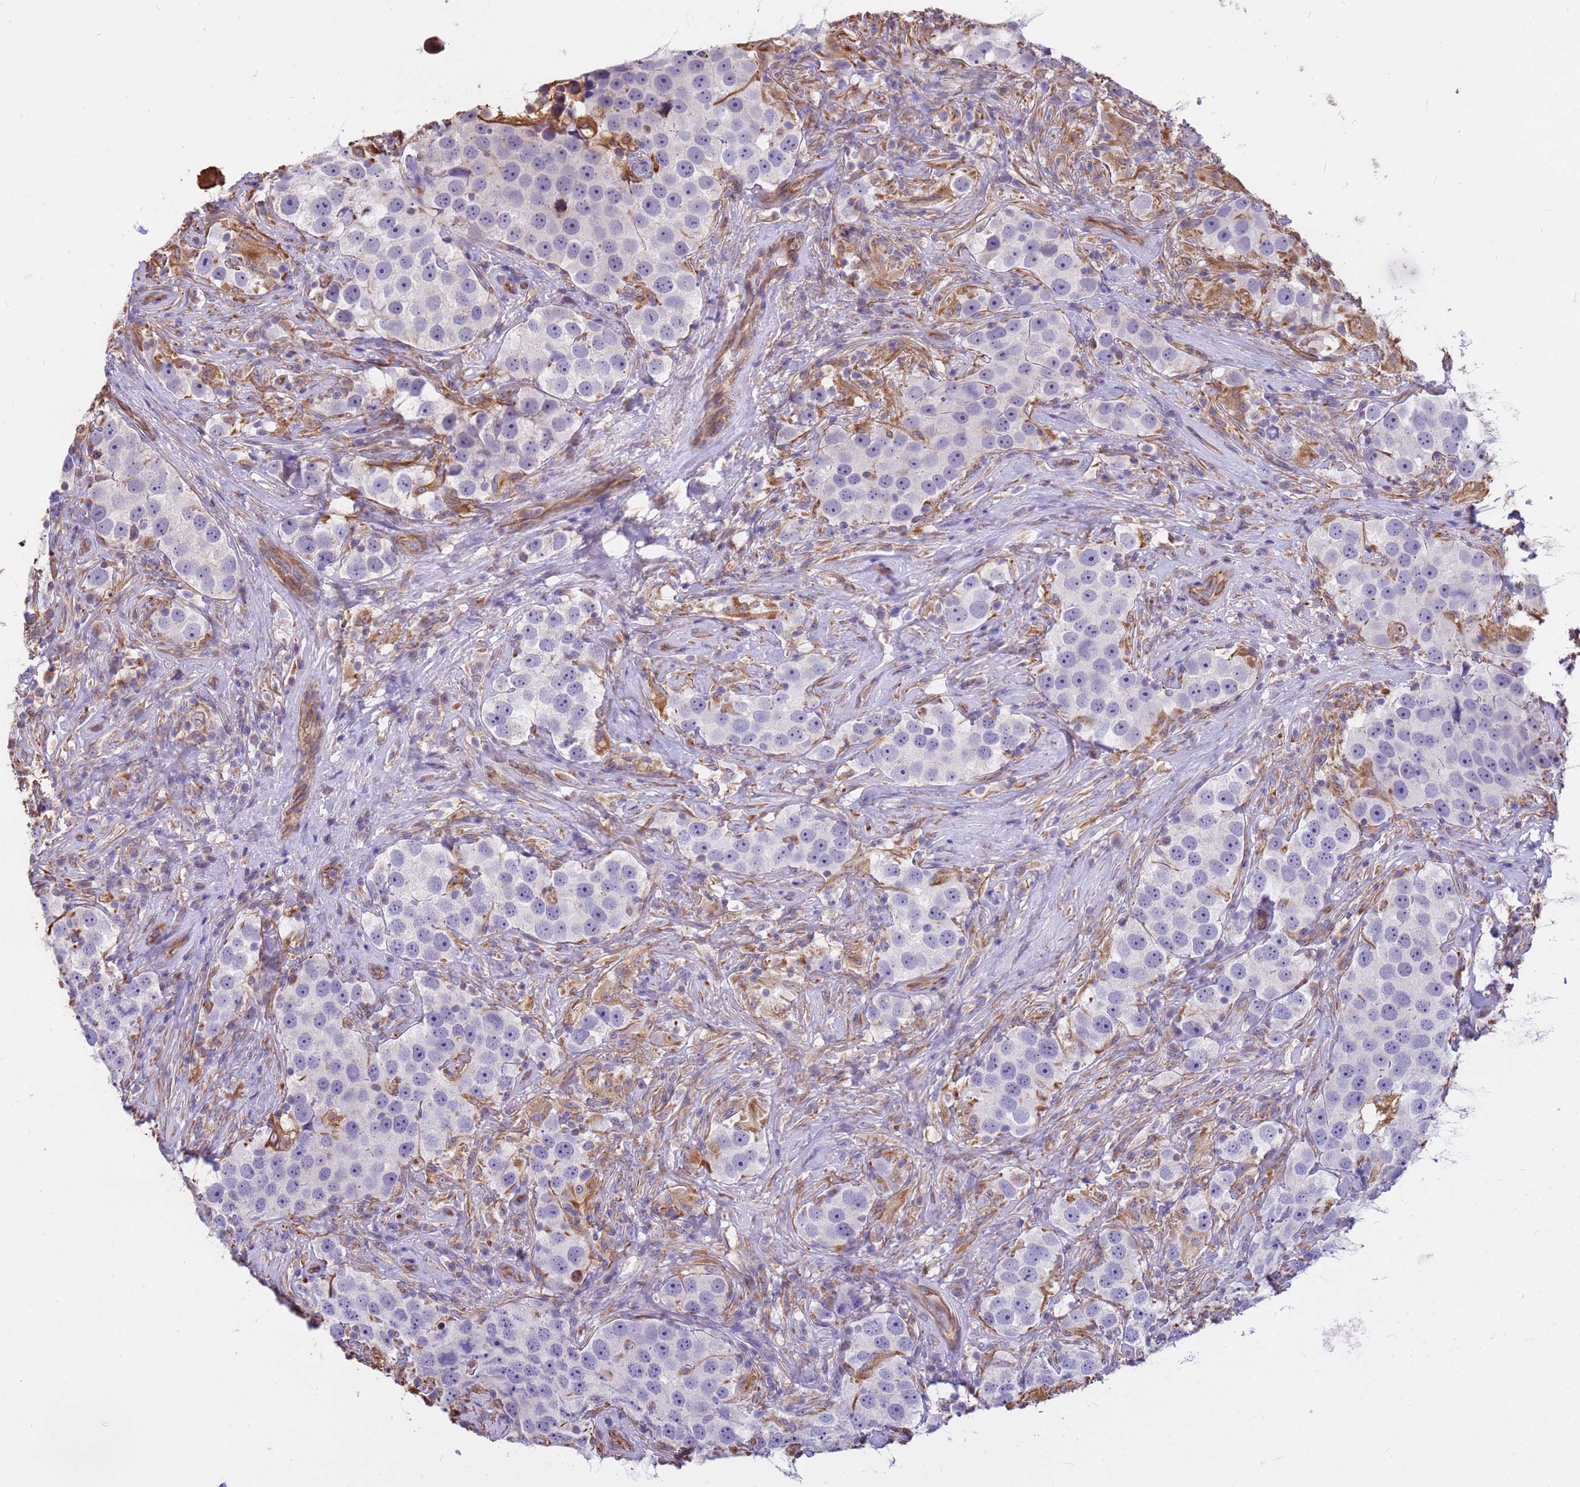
{"staining": {"intensity": "negative", "quantity": "none", "location": "none"}, "tissue": "testis cancer", "cell_type": "Tumor cells", "image_type": "cancer", "snomed": [{"axis": "morphology", "description": "Seminoma, NOS"}, {"axis": "topography", "description": "Testis"}], "caption": "IHC photomicrograph of testis cancer stained for a protein (brown), which shows no expression in tumor cells.", "gene": "TCEAL3", "patient": {"sex": "male", "age": 49}}